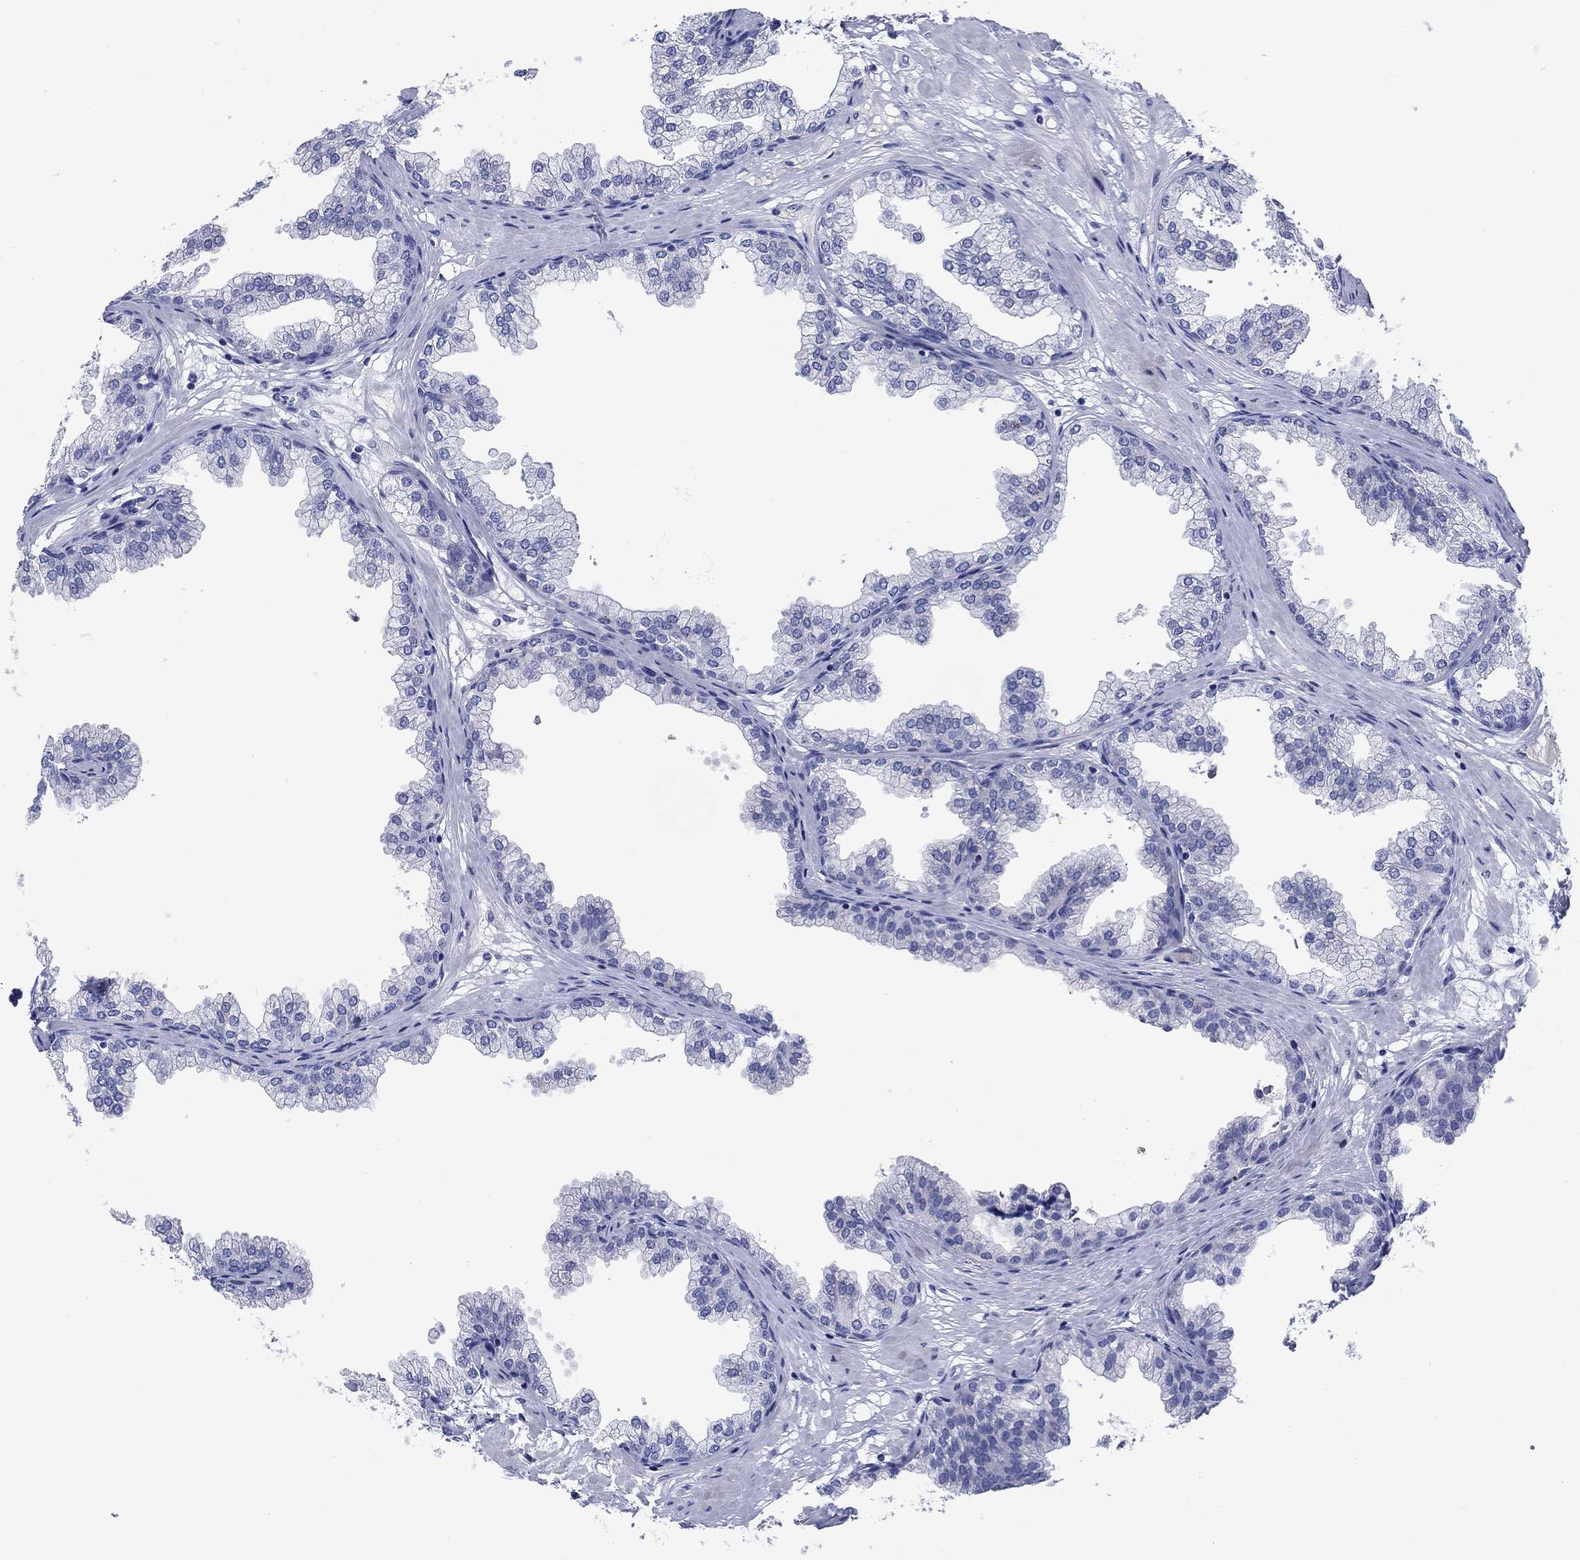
{"staining": {"intensity": "negative", "quantity": "none", "location": "none"}, "tissue": "prostate", "cell_type": "Glandular cells", "image_type": "normal", "snomed": [{"axis": "morphology", "description": "Normal tissue, NOS"}, {"axis": "topography", "description": "Prostate"}], "caption": "IHC photomicrograph of unremarkable prostate stained for a protein (brown), which shows no expression in glandular cells. (DAB (3,3'-diaminobenzidine) immunohistochemistry with hematoxylin counter stain).", "gene": "ENSG00000251537", "patient": {"sex": "male", "age": 37}}